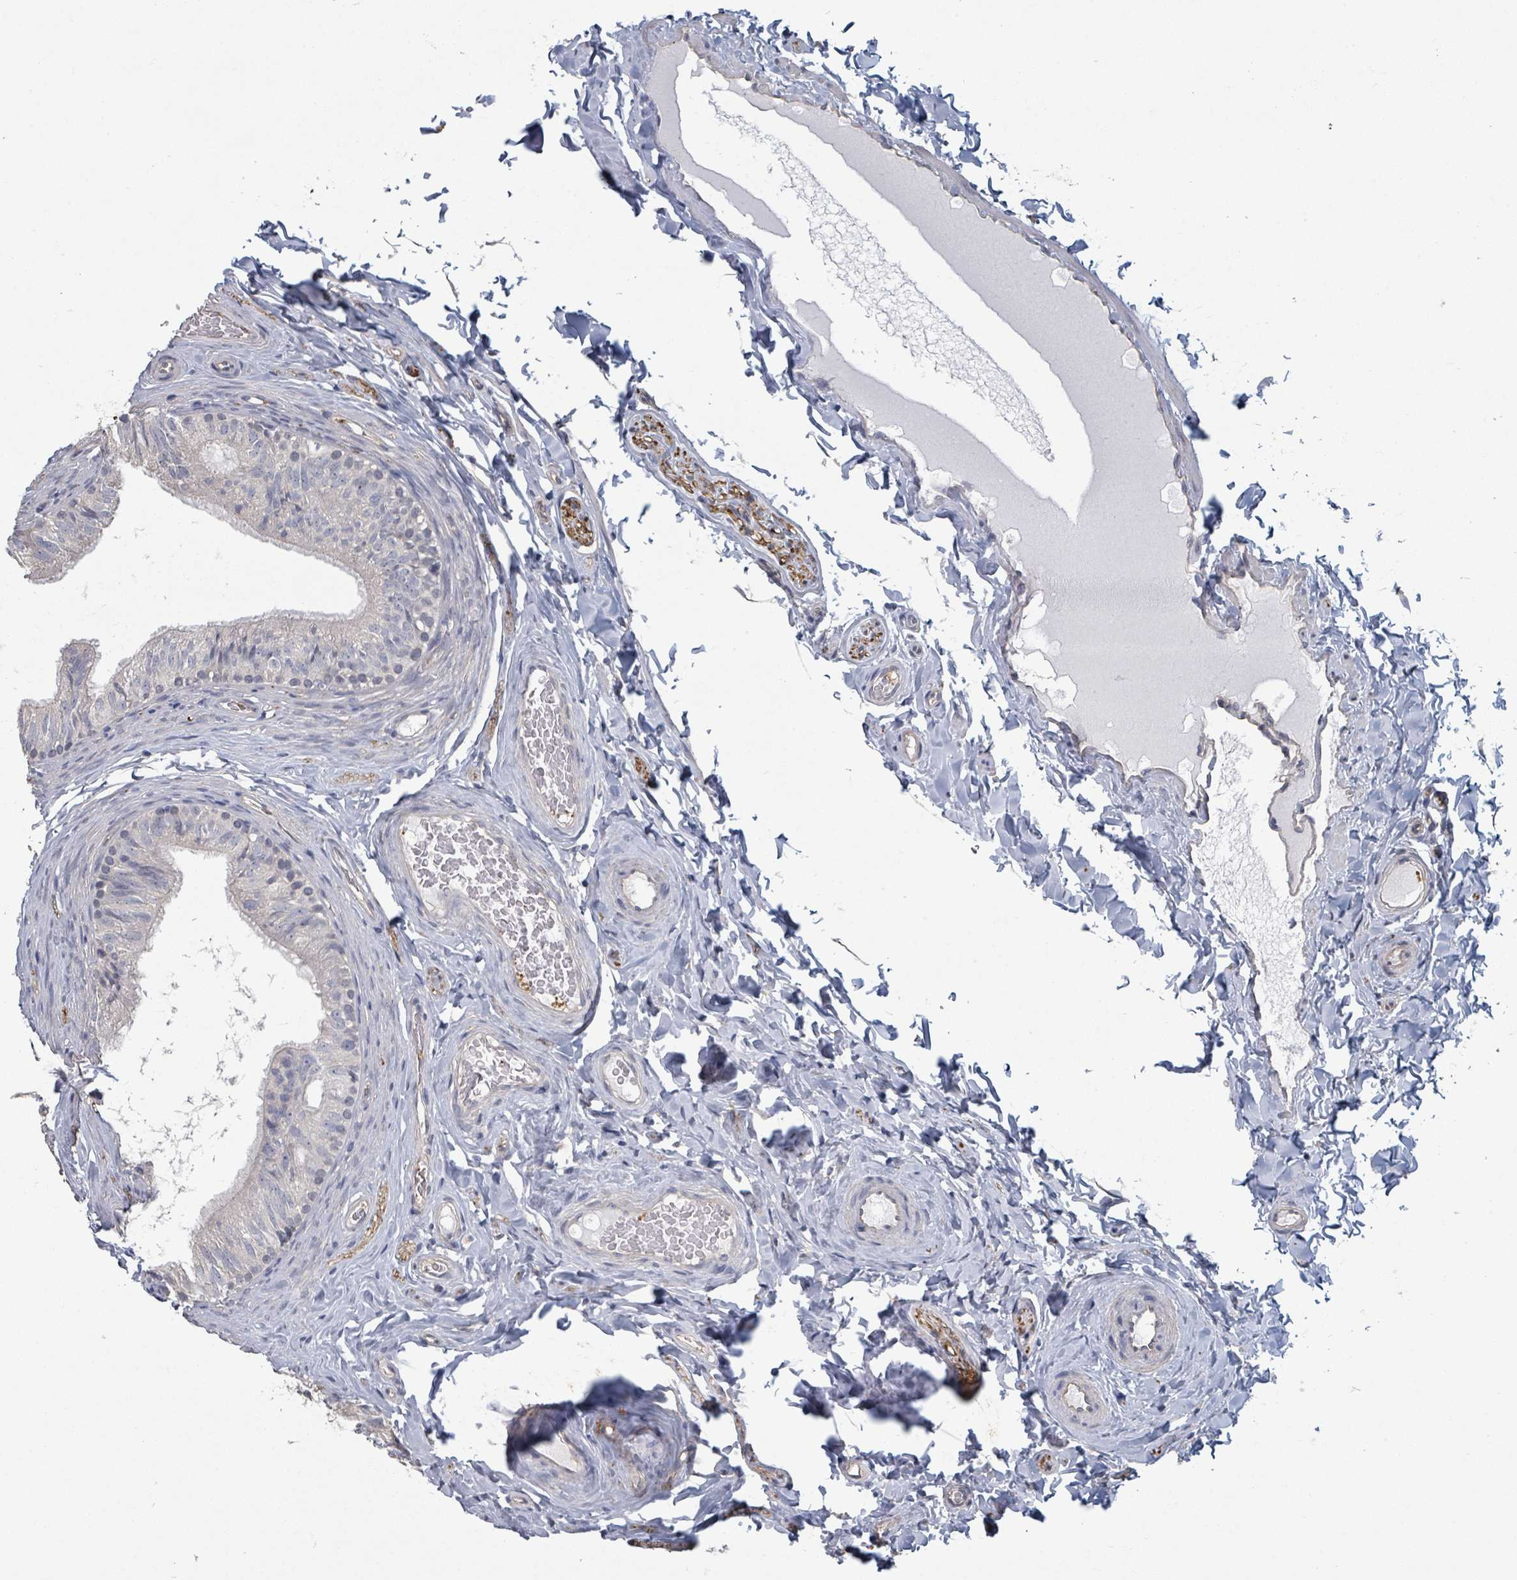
{"staining": {"intensity": "negative", "quantity": "none", "location": "none"}, "tissue": "epididymis", "cell_type": "Glandular cells", "image_type": "normal", "snomed": [{"axis": "morphology", "description": "Normal tissue, NOS"}, {"axis": "topography", "description": "Epididymis"}], "caption": "Immunohistochemistry photomicrograph of normal human epididymis stained for a protein (brown), which shows no staining in glandular cells. (Immunohistochemistry (ihc), brightfield microscopy, high magnification).", "gene": "PLAUR", "patient": {"sex": "male", "age": 34}}